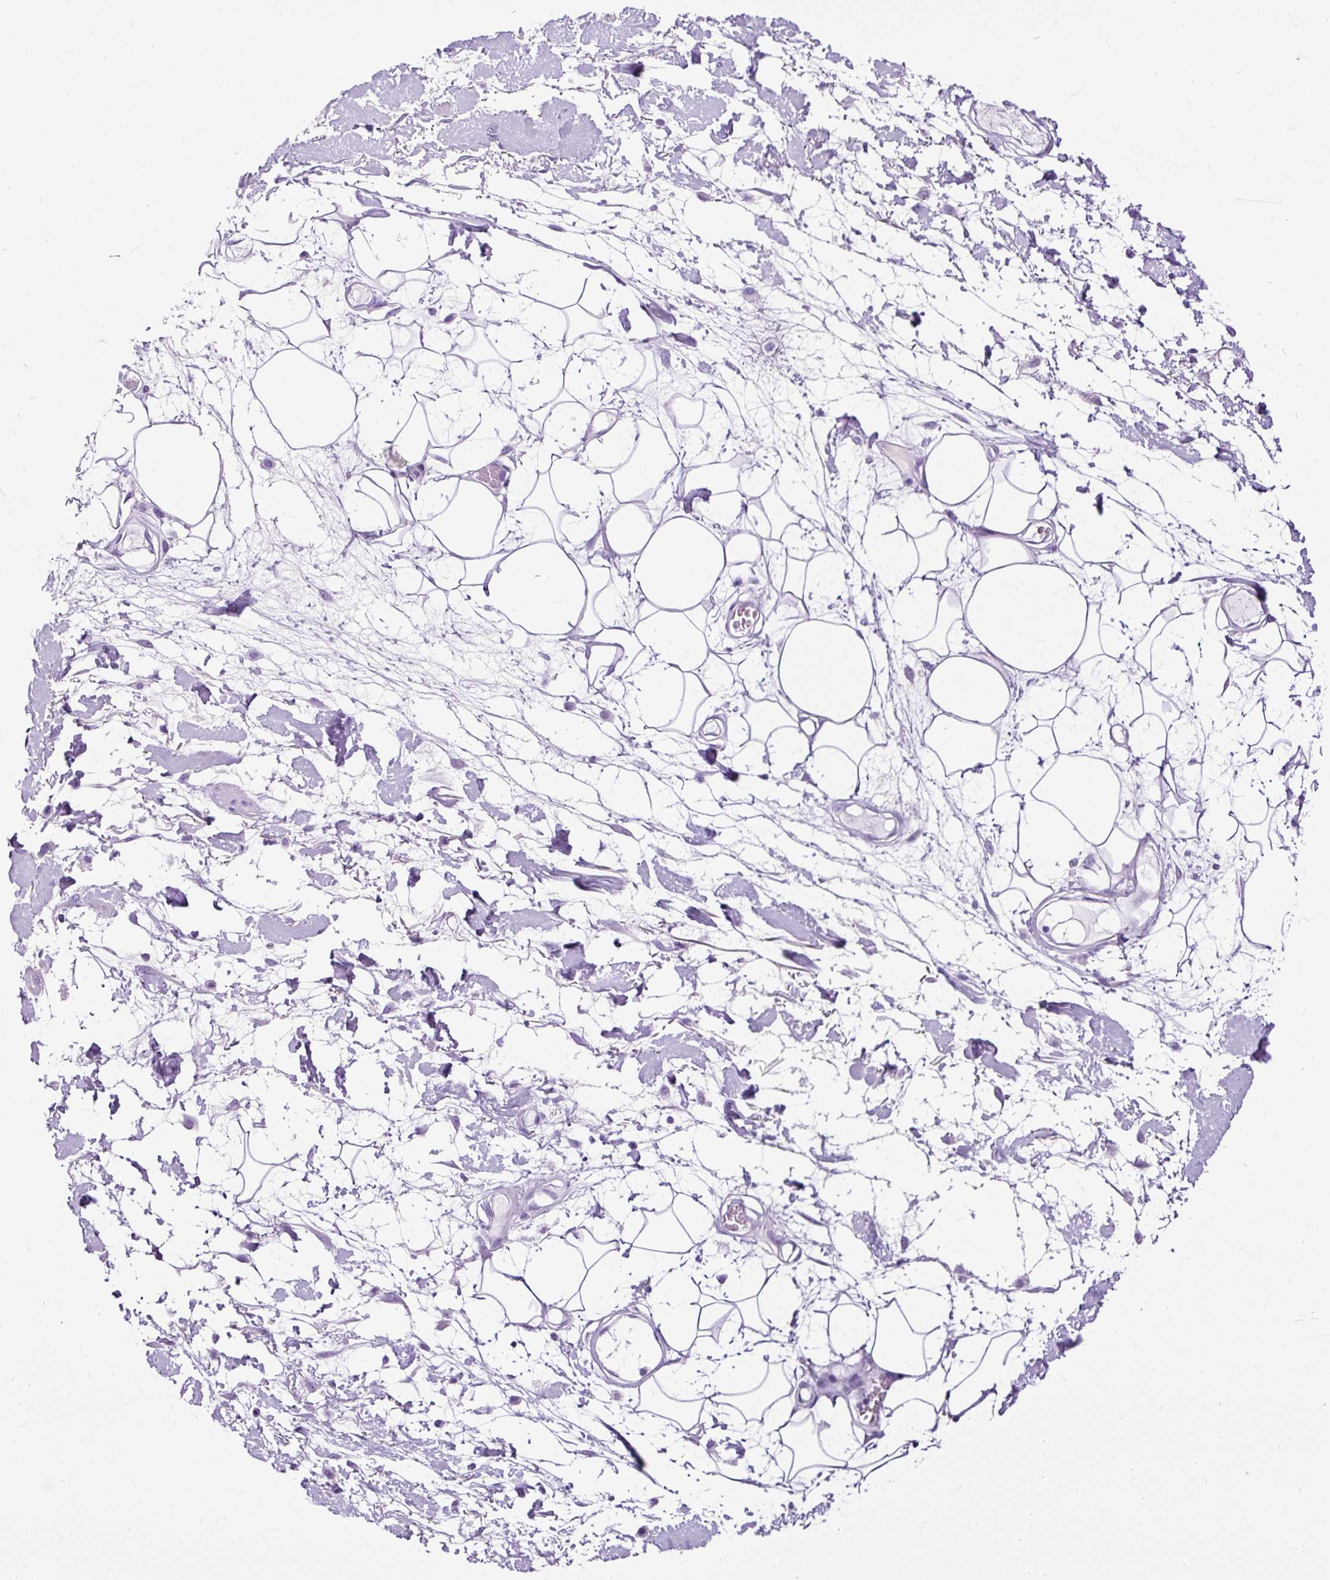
{"staining": {"intensity": "negative", "quantity": "none", "location": "none"}, "tissue": "adipose tissue", "cell_type": "Adipocytes", "image_type": "normal", "snomed": [{"axis": "morphology", "description": "Normal tissue, NOS"}, {"axis": "topography", "description": "Vulva"}, {"axis": "topography", "description": "Peripheral nerve tissue"}], "caption": "High magnification brightfield microscopy of unremarkable adipose tissue stained with DAB (brown) and counterstained with hematoxylin (blue): adipocytes show no significant staining. The staining was performed using DAB to visualize the protein expression in brown, while the nuclei were stained in blue with hematoxylin (Magnification: 20x).", "gene": "NTS", "patient": {"sex": "female", "age": 68}}